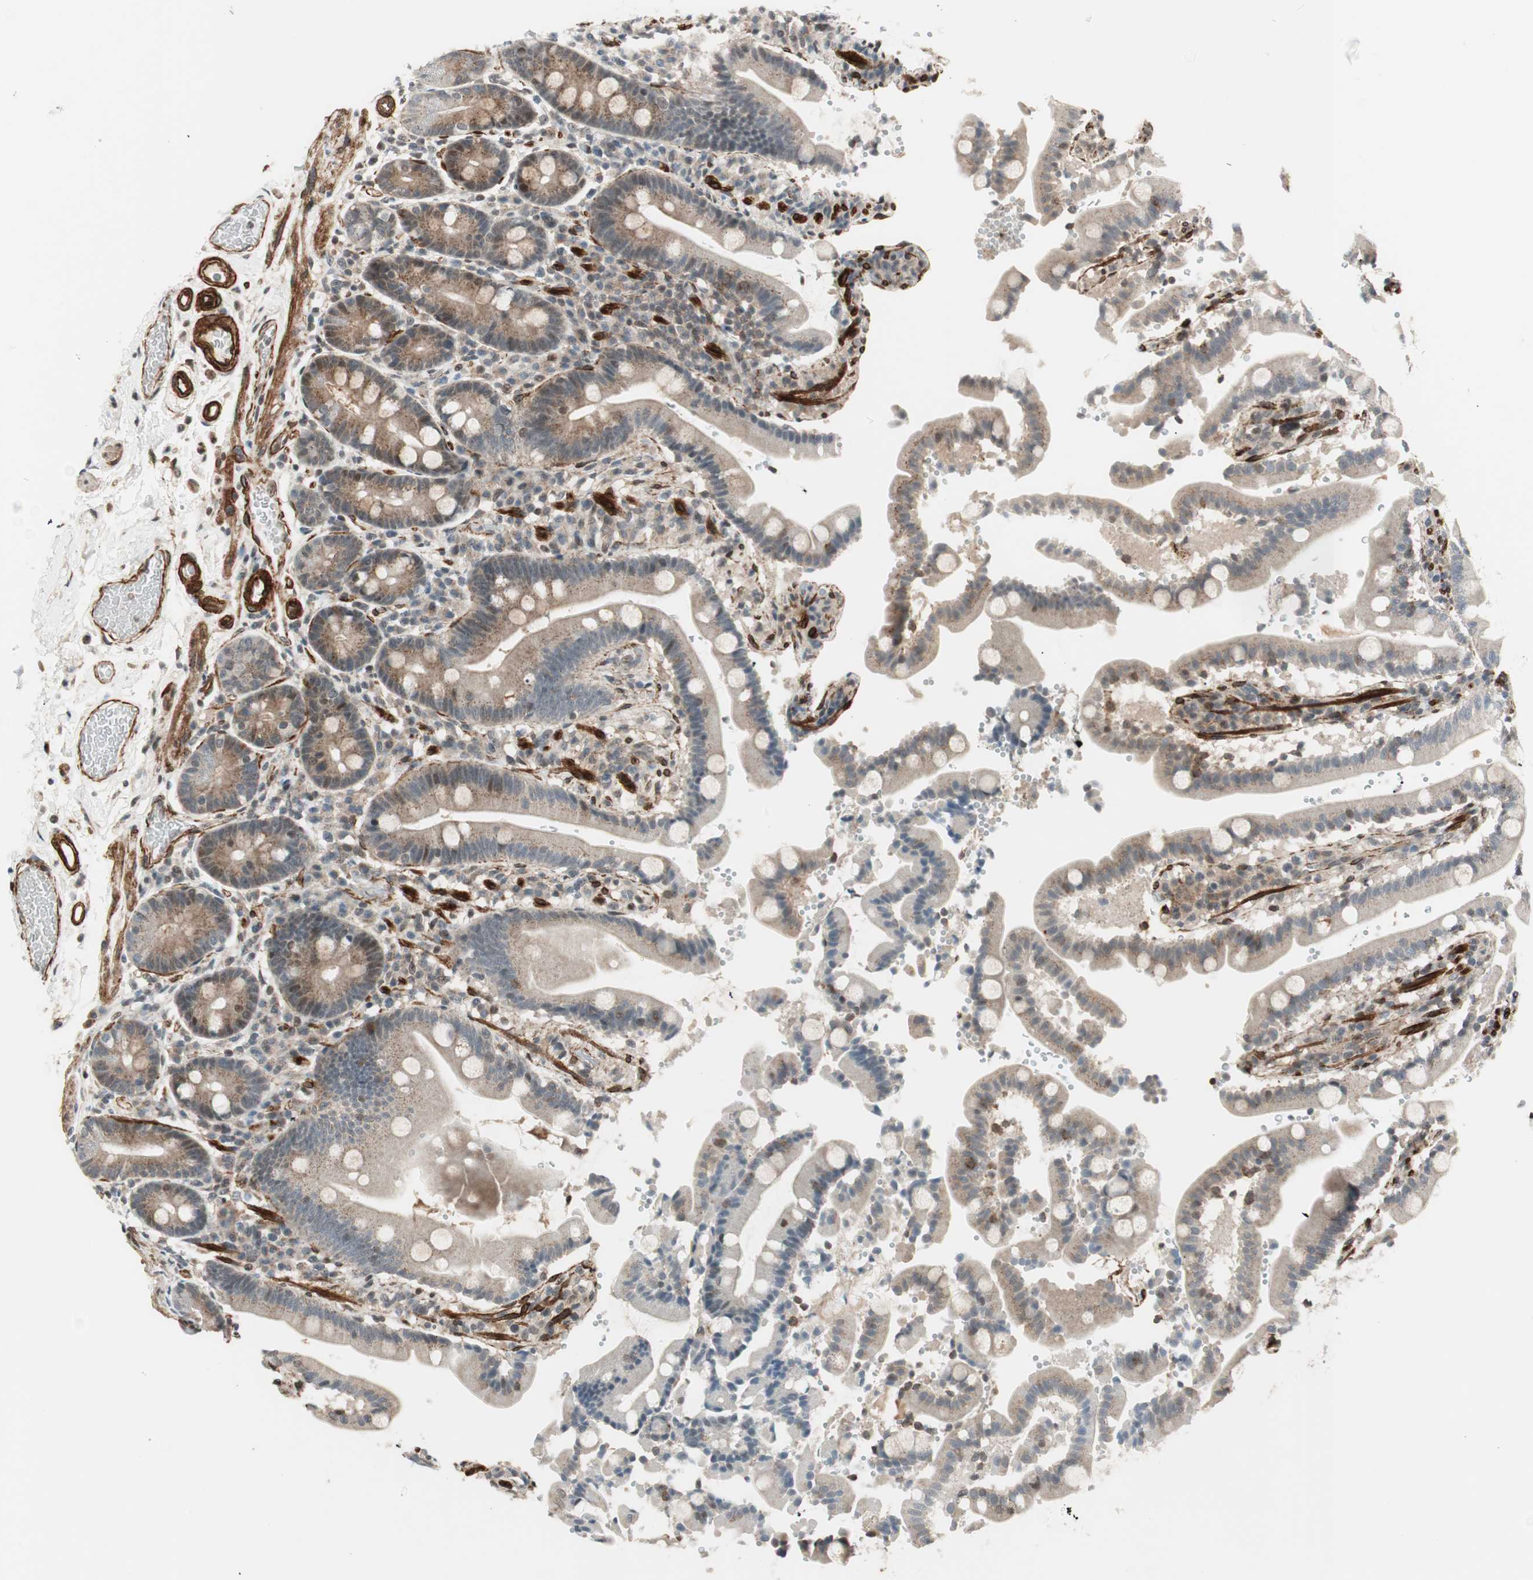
{"staining": {"intensity": "moderate", "quantity": "25%-75%", "location": "cytoplasmic/membranous"}, "tissue": "duodenum", "cell_type": "Glandular cells", "image_type": "normal", "snomed": [{"axis": "morphology", "description": "Normal tissue, NOS"}, {"axis": "topography", "description": "Small intestine, NOS"}], "caption": "Approximately 25%-75% of glandular cells in unremarkable human duodenum display moderate cytoplasmic/membranous protein staining as visualized by brown immunohistochemical staining.", "gene": "CDK19", "patient": {"sex": "female", "age": 71}}